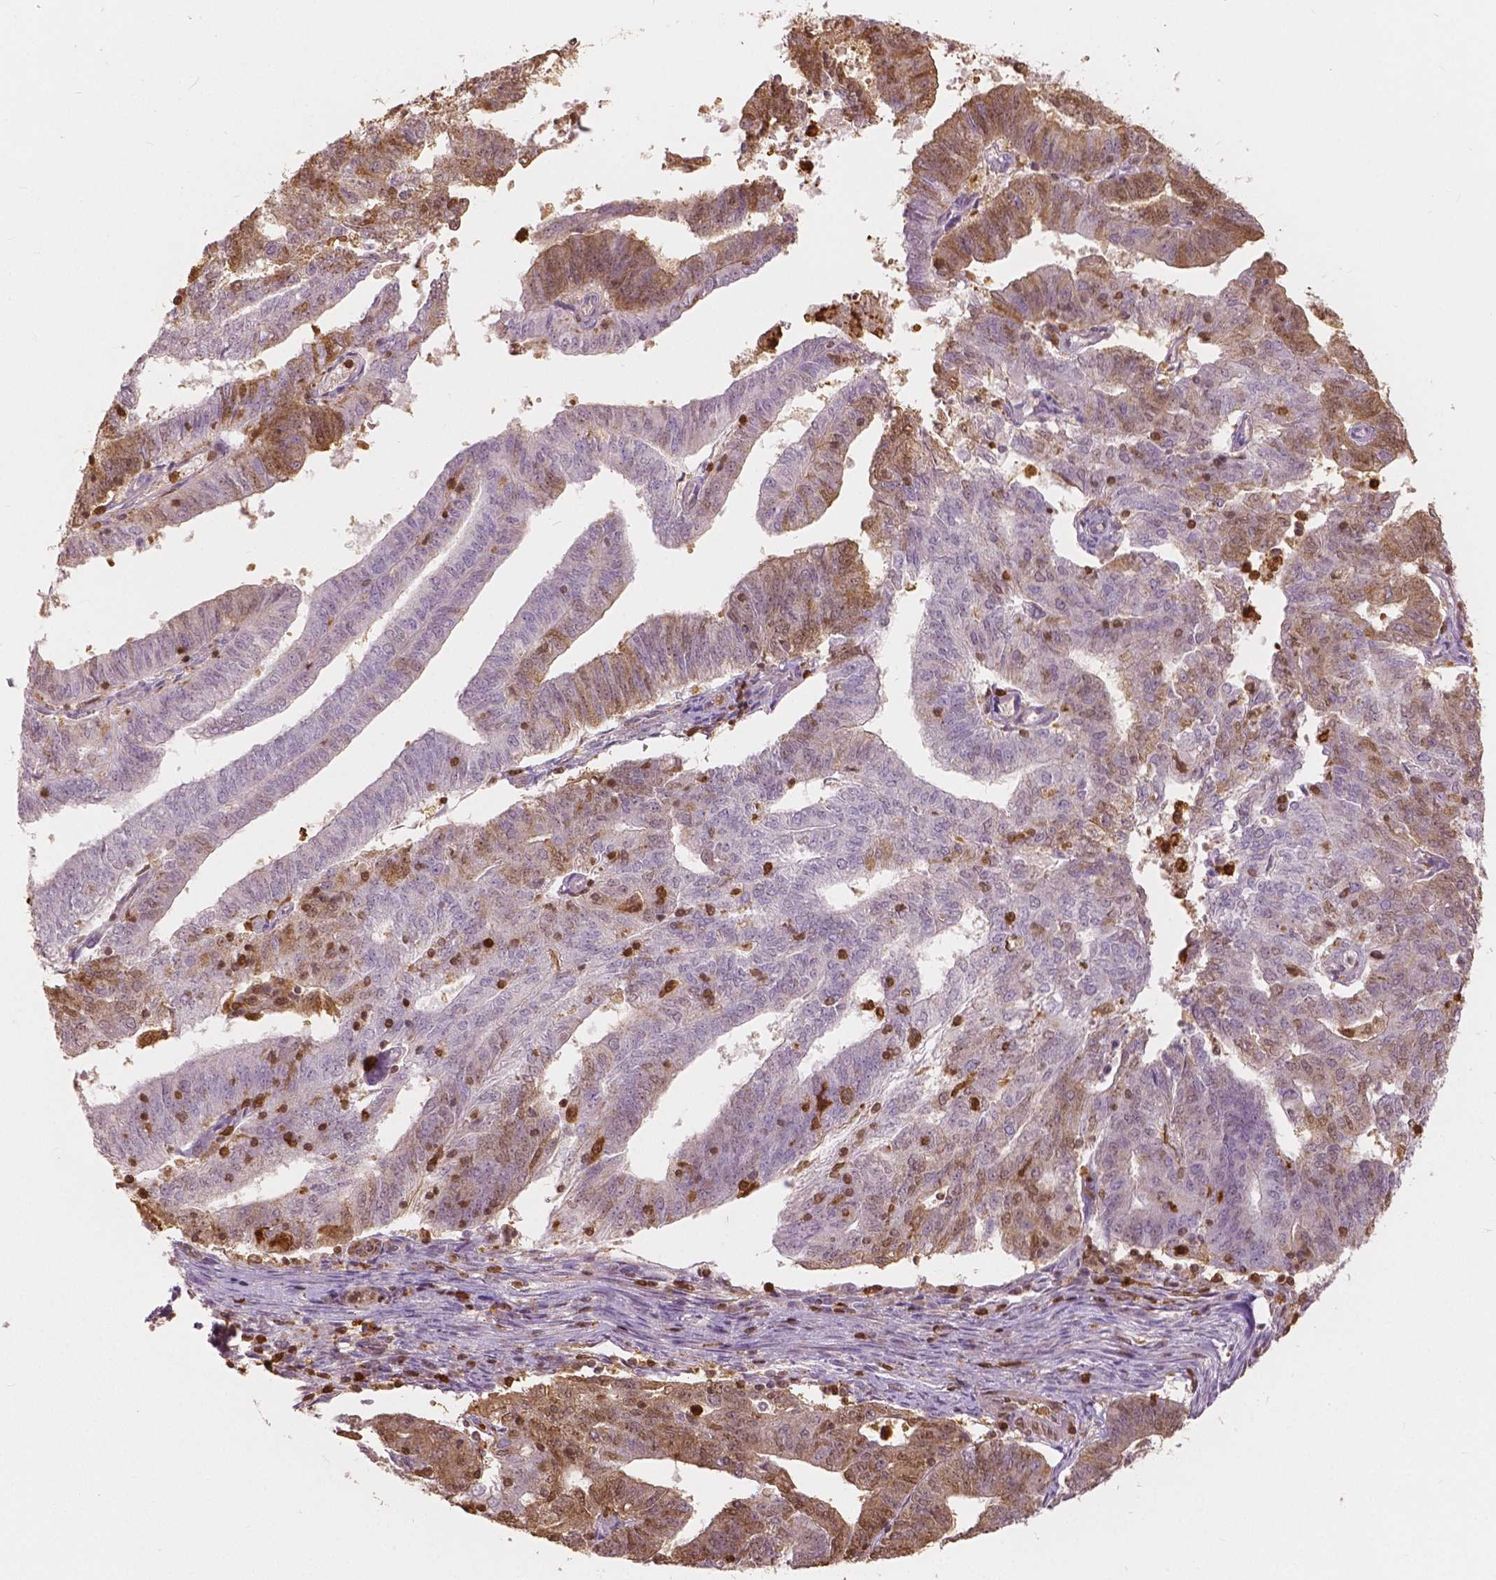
{"staining": {"intensity": "moderate", "quantity": "25%-75%", "location": "cytoplasmic/membranous,nuclear"}, "tissue": "endometrial cancer", "cell_type": "Tumor cells", "image_type": "cancer", "snomed": [{"axis": "morphology", "description": "Adenocarcinoma, NOS"}, {"axis": "topography", "description": "Endometrium"}], "caption": "Human endometrial adenocarcinoma stained with a protein marker displays moderate staining in tumor cells.", "gene": "S100A4", "patient": {"sex": "female", "age": 82}}